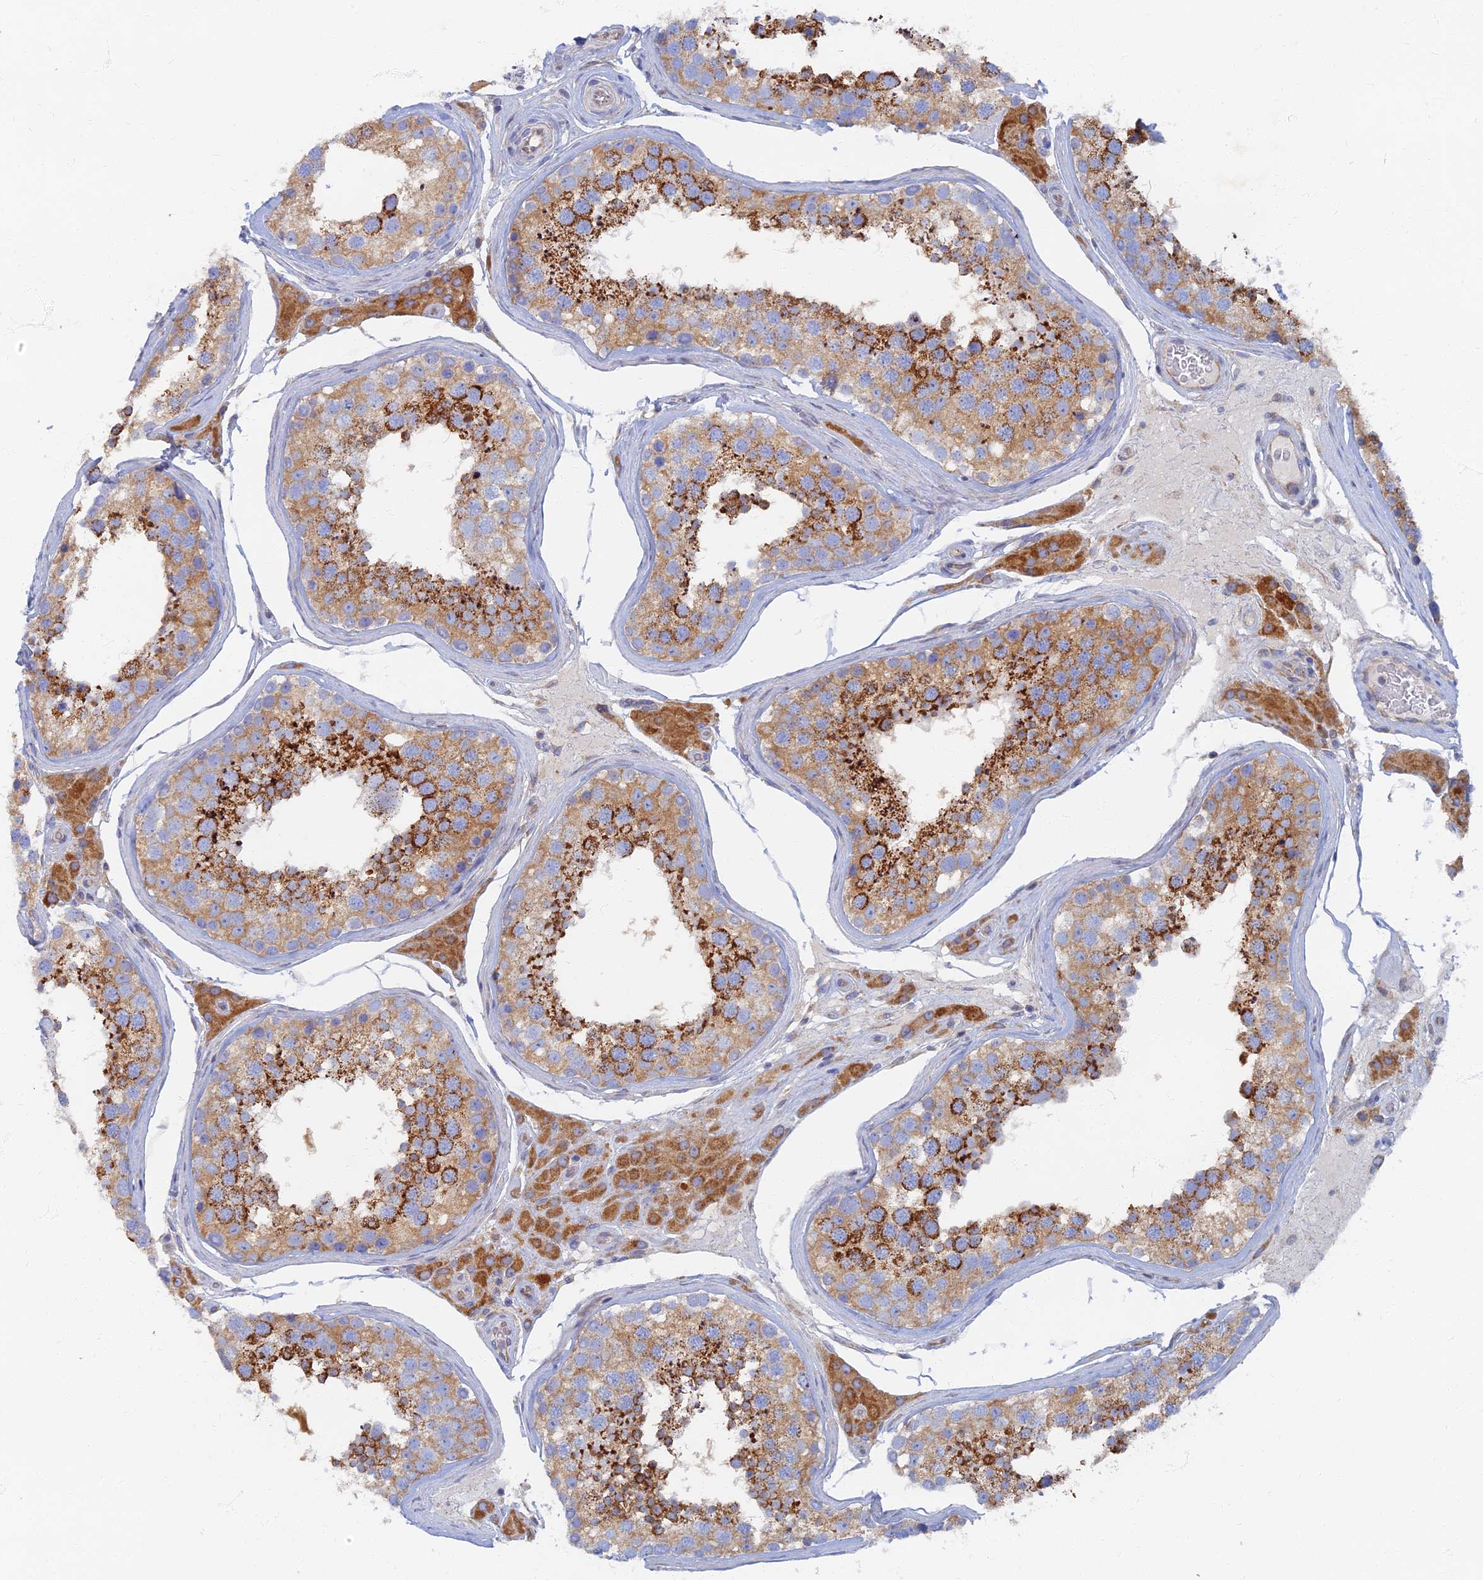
{"staining": {"intensity": "strong", "quantity": "25%-75%", "location": "cytoplasmic/membranous"}, "tissue": "testis", "cell_type": "Cells in seminiferous ducts", "image_type": "normal", "snomed": [{"axis": "morphology", "description": "Normal tissue, NOS"}, {"axis": "topography", "description": "Testis"}], "caption": "The immunohistochemical stain labels strong cytoplasmic/membranous expression in cells in seminiferous ducts of unremarkable testis. The staining was performed using DAB (3,3'-diaminobenzidine) to visualize the protein expression in brown, while the nuclei were stained in blue with hematoxylin (Magnification: 20x).", "gene": "TMEM44", "patient": {"sex": "male", "age": 46}}